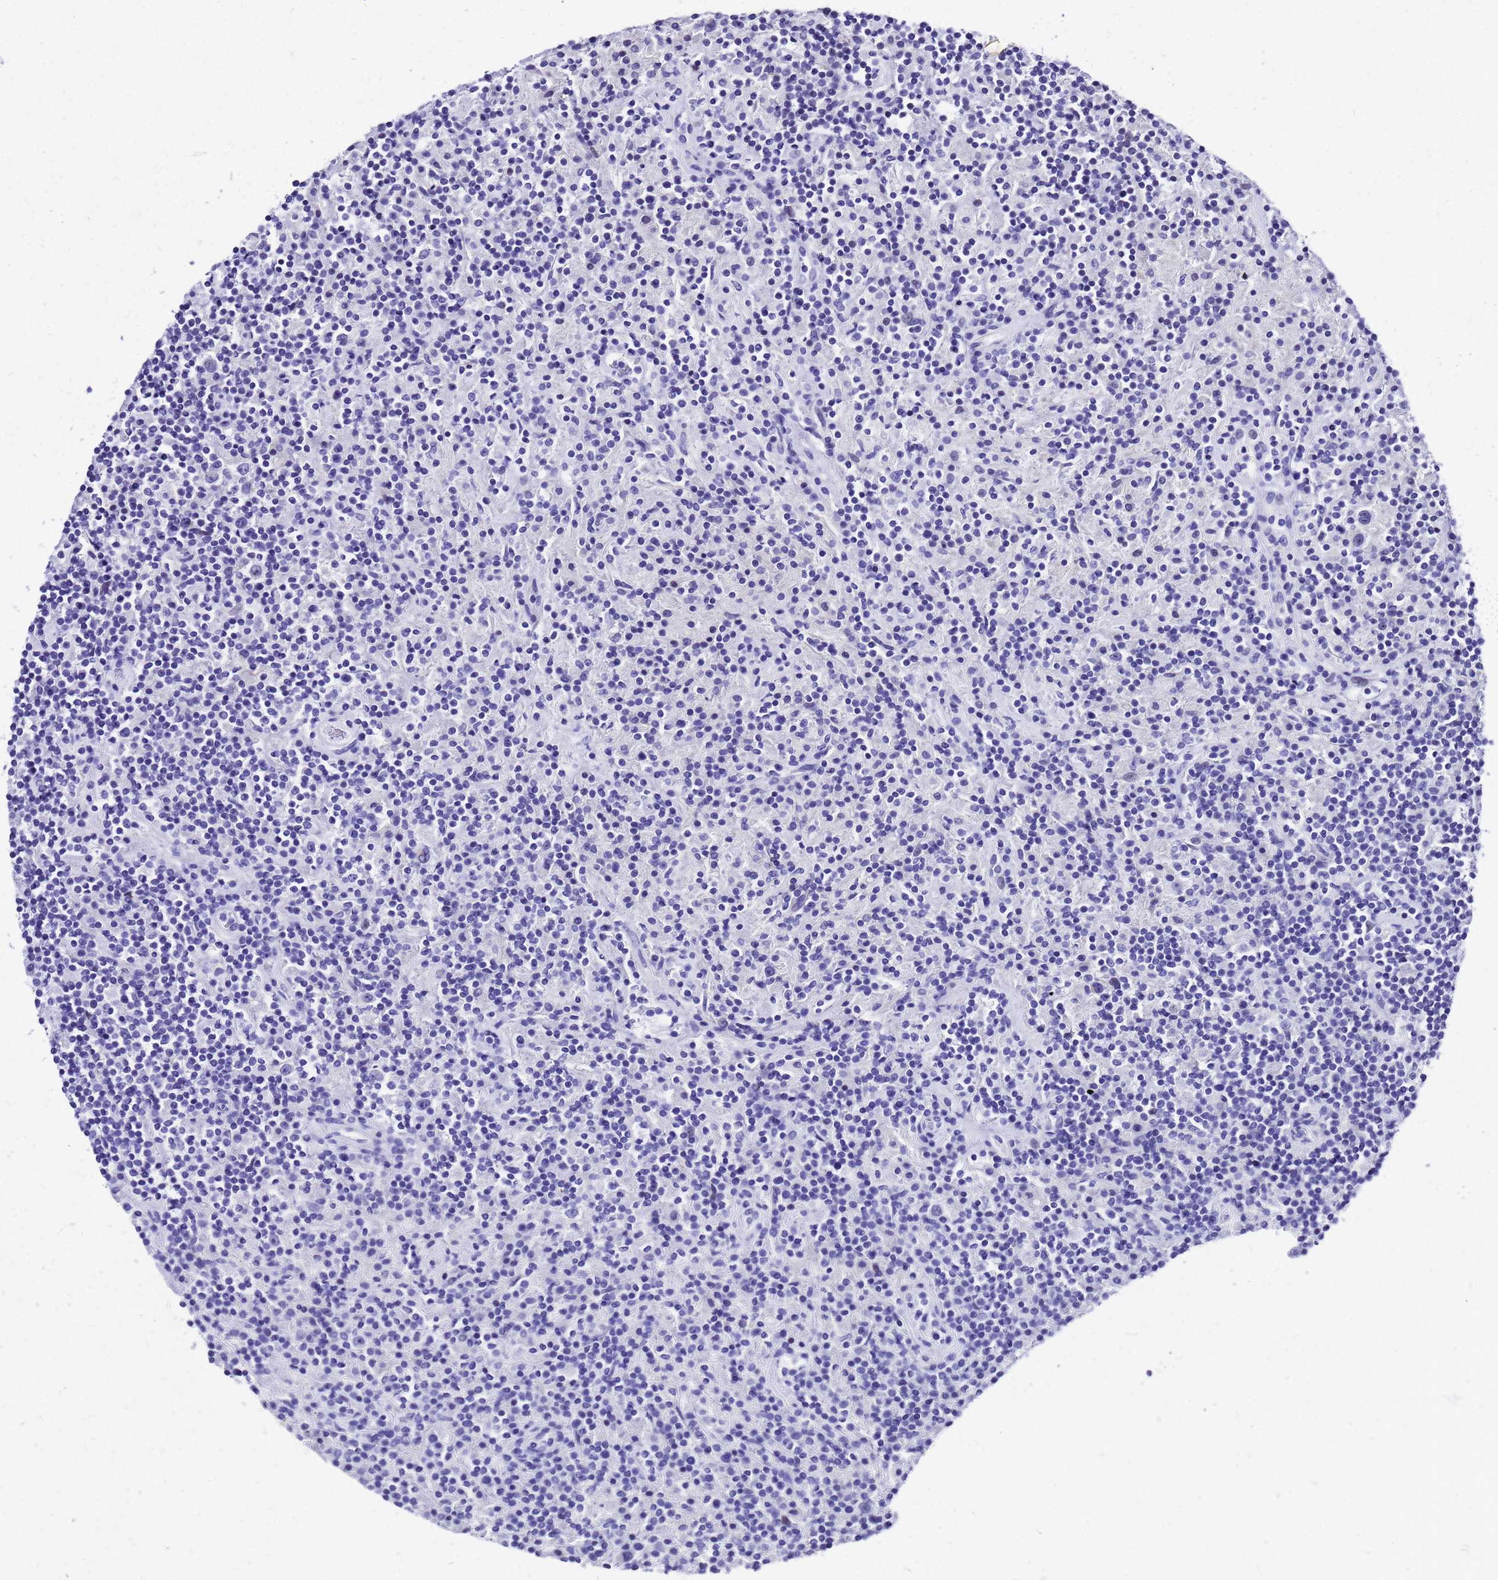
{"staining": {"intensity": "negative", "quantity": "none", "location": "none"}, "tissue": "lymphoma", "cell_type": "Tumor cells", "image_type": "cancer", "snomed": [{"axis": "morphology", "description": "Hodgkin's disease, NOS"}, {"axis": "topography", "description": "Lymph node"}], "caption": "Immunohistochemistry (IHC) of human Hodgkin's disease demonstrates no staining in tumor cells.", "gene": "SMIM21", "patient": {"sex": "male", "age": 70}}